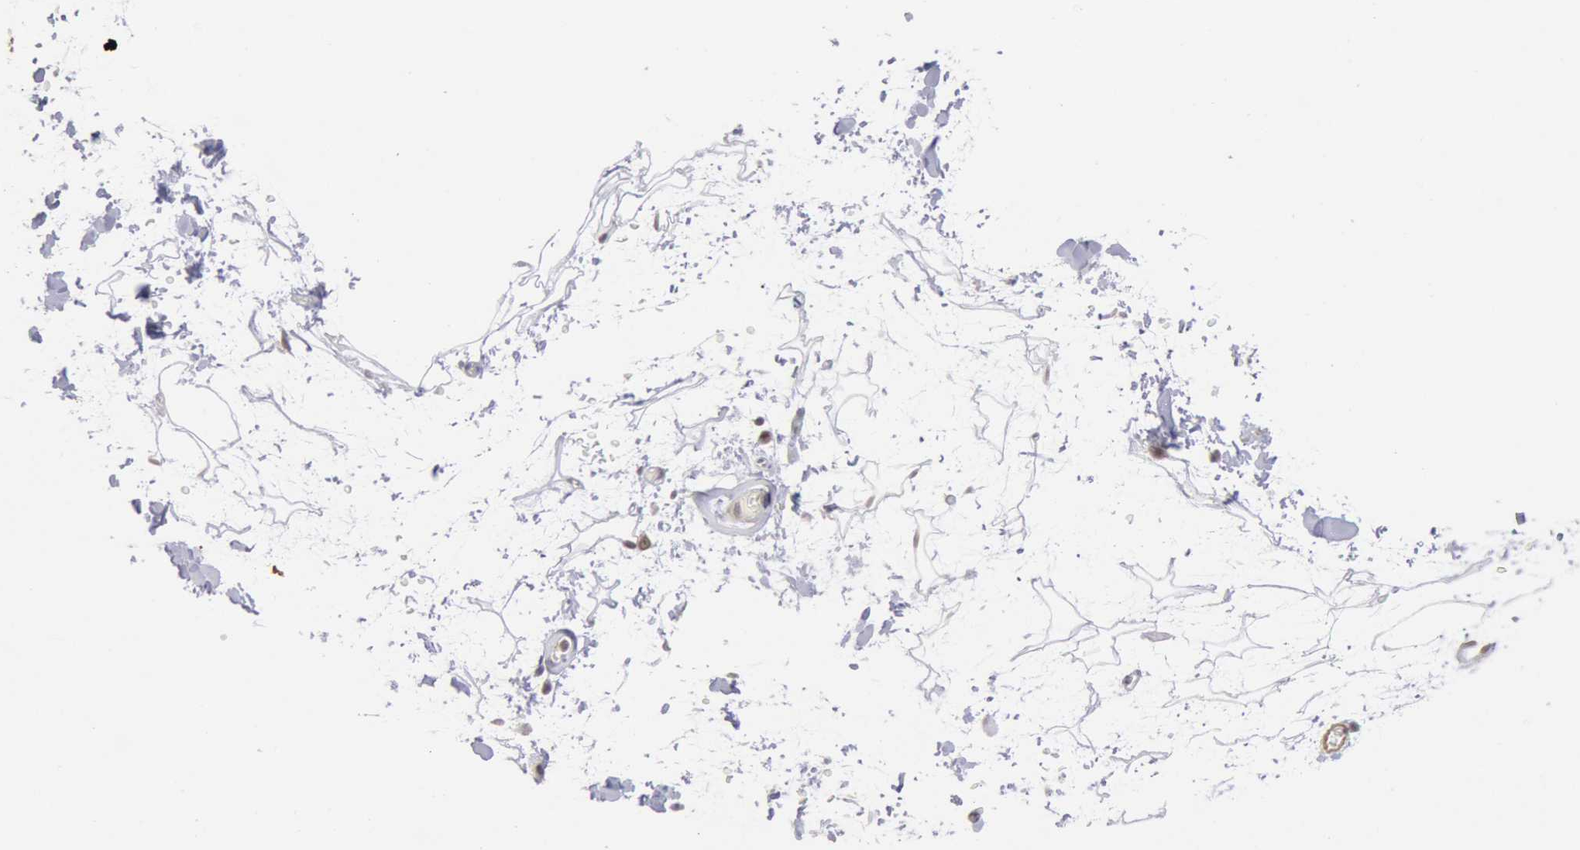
{"staining": {"intensity": "negative", "quantity": "none", "location": "none"}, "tissue": "adipose tissue", "cell_type": "Adipocytes", "image_type": "normal", "snomed": [{"axis": "morphology", "description": "Normal tissue, NOS"}, {"axis": "topography", "description": "Soft tissue"}], "caption": "This is an immunohistochemistry photomicrograph of normal adipose tissue. There is no staining in adipocytes.", "gene": "MYH6", "patient": {"sex": "male", "age": 72}}